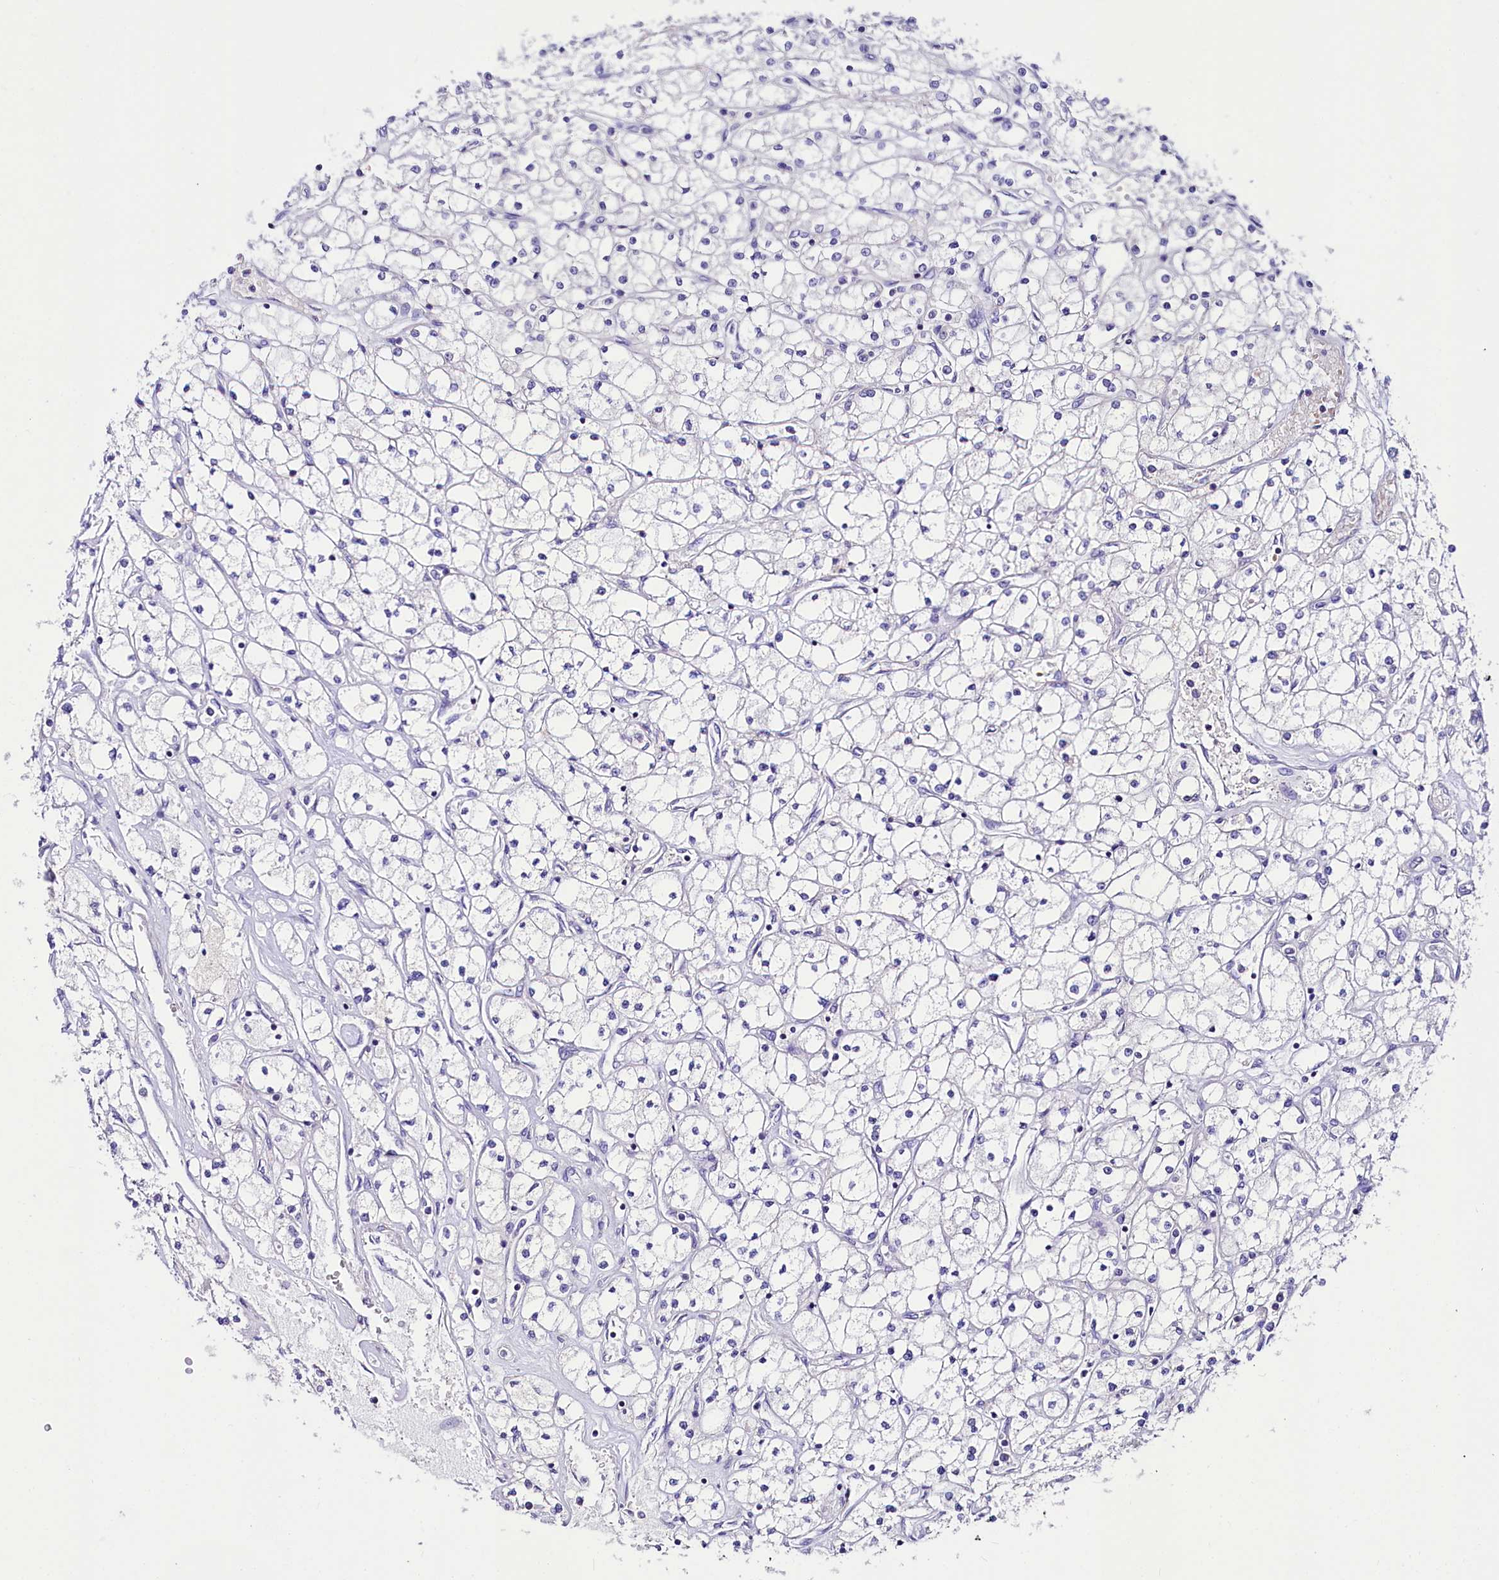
{"staining": {"intensity": "negative", "quantity": "none", "location": "none"}, "tissue": "renal cancer", "cell_type": "Tumor cells", "image_type": "cancer", "snomed": [{"axis": "morphology", "description": "Adenocarcinoma, NOS"}, {"axis": "topography", "description": "Kidney"}], "caption": "Tumor cells are negative for protein expression in human renal cancer (adenocarcinoma). (Brightfield microscopy of DAB (3,3'-diaminobenzidine) immunohistochemistry at high magnification).", "gene": "ABHD5", "patient": {"sex": "male", "age": 80}}